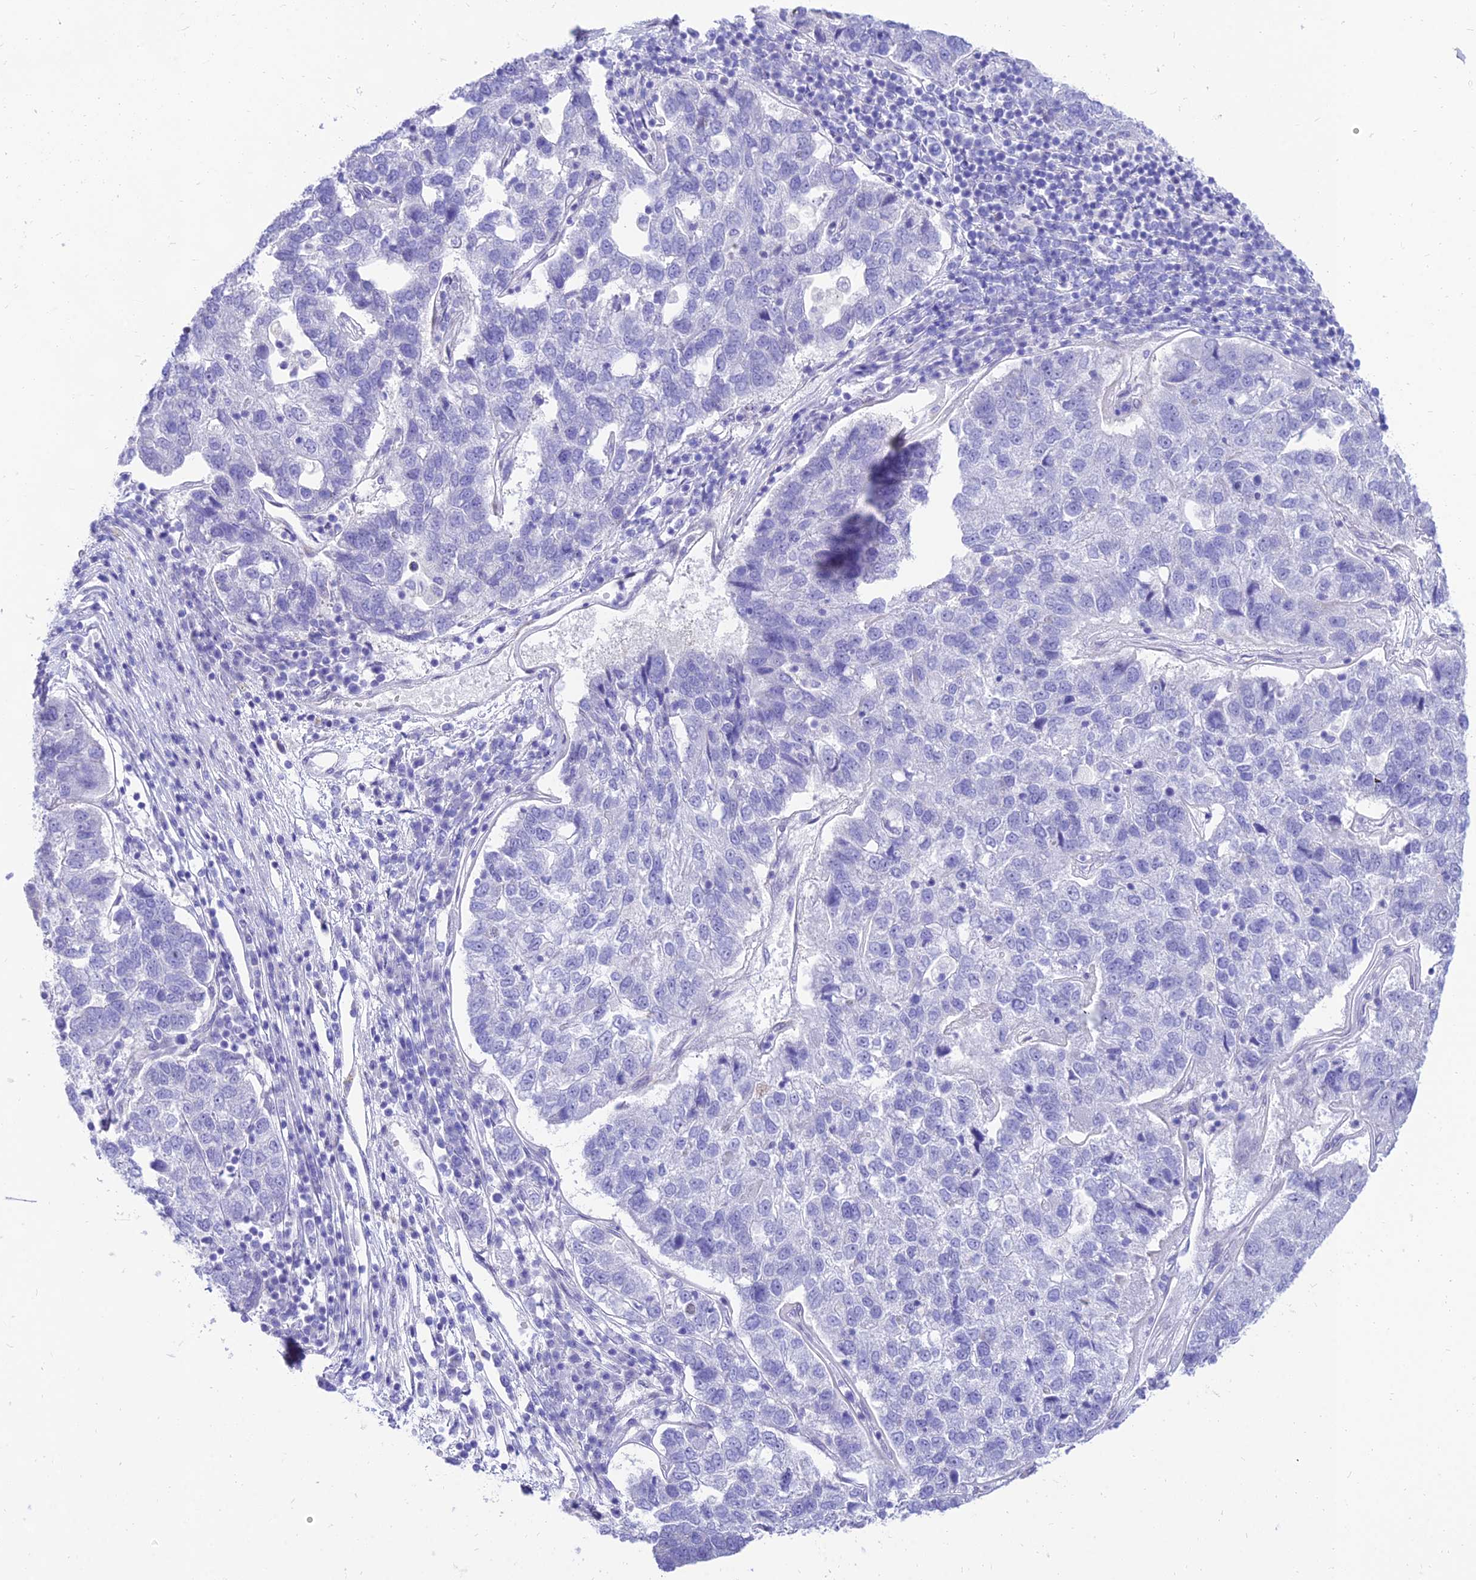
{"staining": {"intensity": "negative", "quantity": "none", "location": "none"}, "tissue": "pancreatic cancer", "cell_type": "Tumor cells", "image_type": "cancer", "snomed": [{"axis": "morphology", "description": "Adenocarcinoma, NOS"}, {"axis": "topography", "description": "Pancreas"}], "caption": "Adenocarcinoma (pancreatic) stained for a protein using immunohistochemistry (IHC) reveals no expression tumor cells.", "gene": "TAC3", "patient": {"sex": "female", "age": 61}}